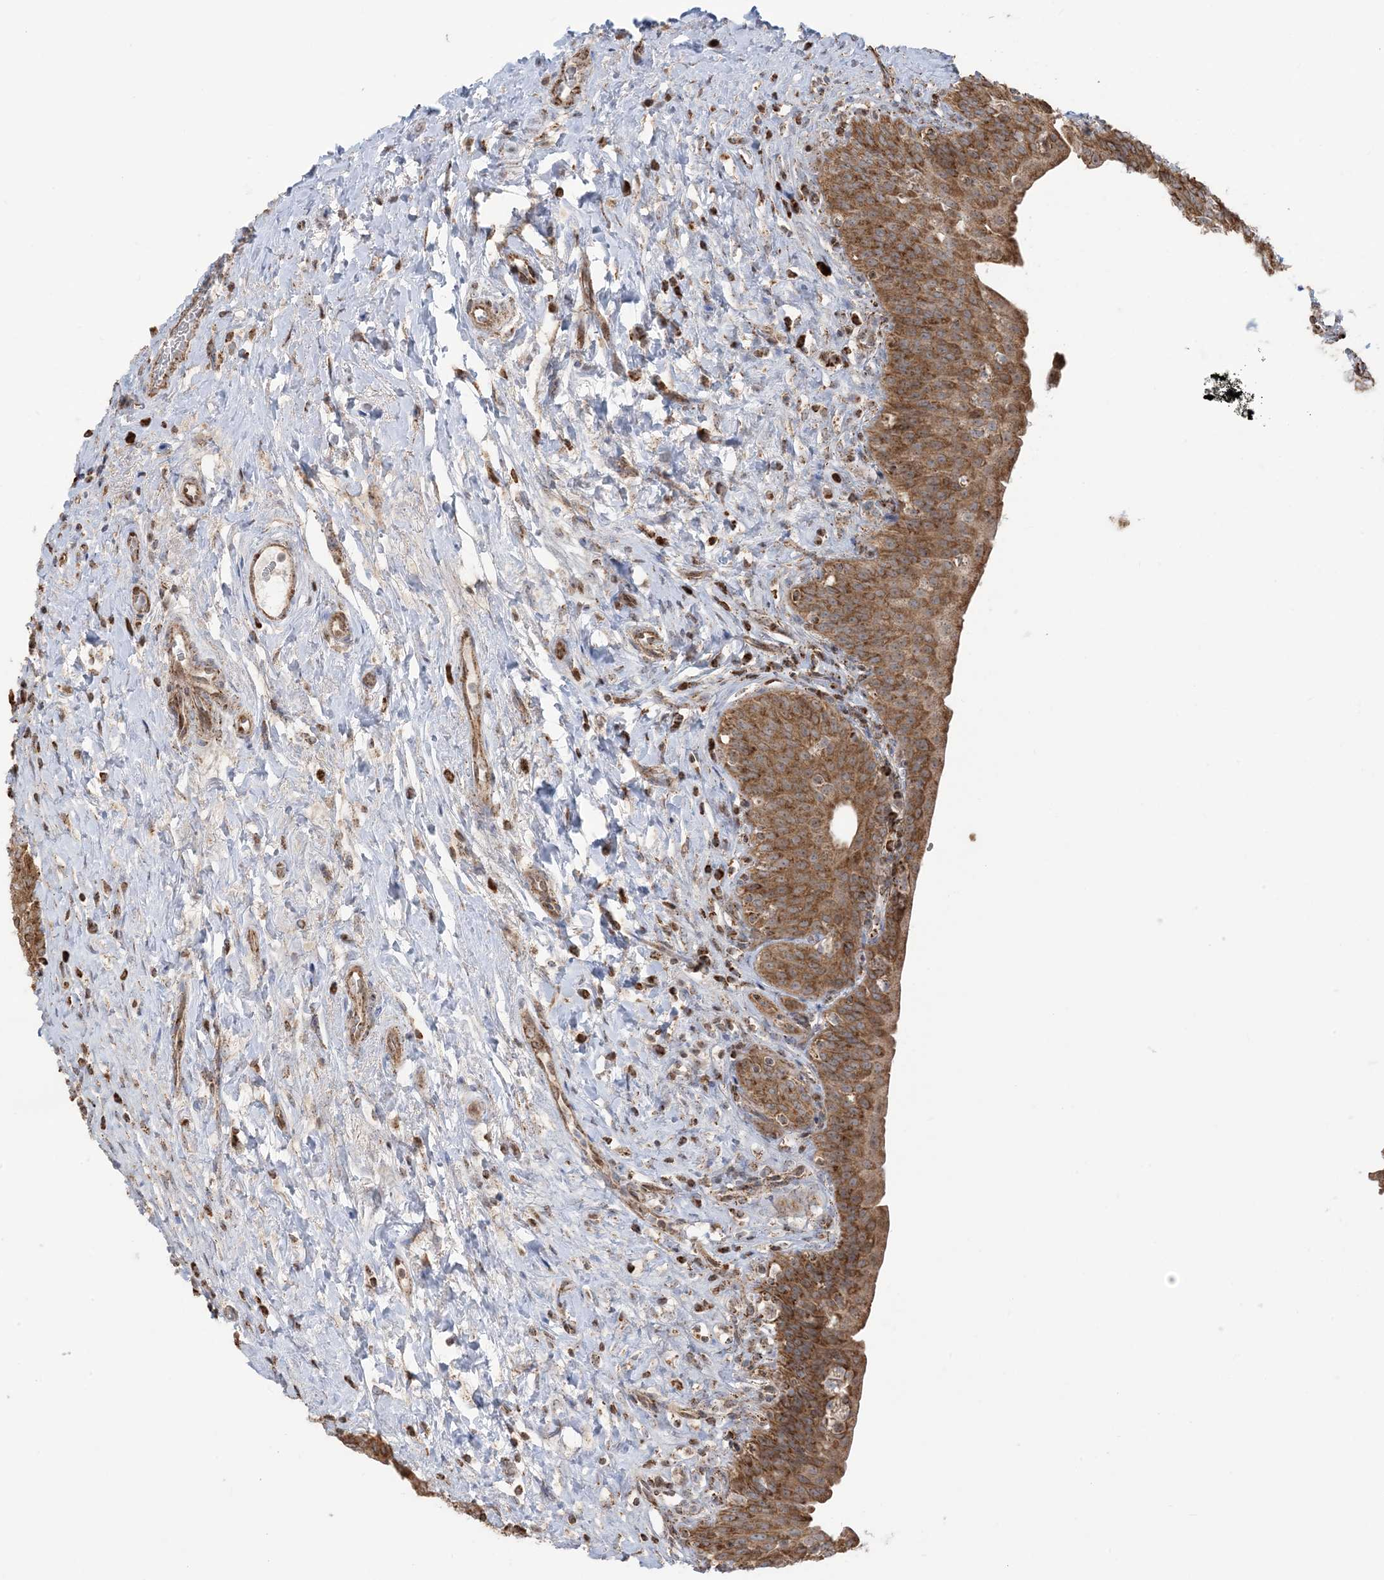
{"staining": {"intensity": "moderate", "quantity": ">75%", "location": "cytoplasmic/membranous"}, "tissue": "urinary bladder", "cell_type": "Urothelial cells", "image_type": "normal", "snomed": [{"axis": "morphology", "description": "Normal tissue, NOS"}, {"axis": "topography", "description": "Urinary bladder"}], "caption": "A photomicrograph showing moderate cytoplasmic/membranous expression in approximately >75% of urothelial cells in normal urinary bladder, as visualized by brown immunohistochemical staining.", "gene": "MAPKBP1", "patient": {"sex": "male", "age": 83}}